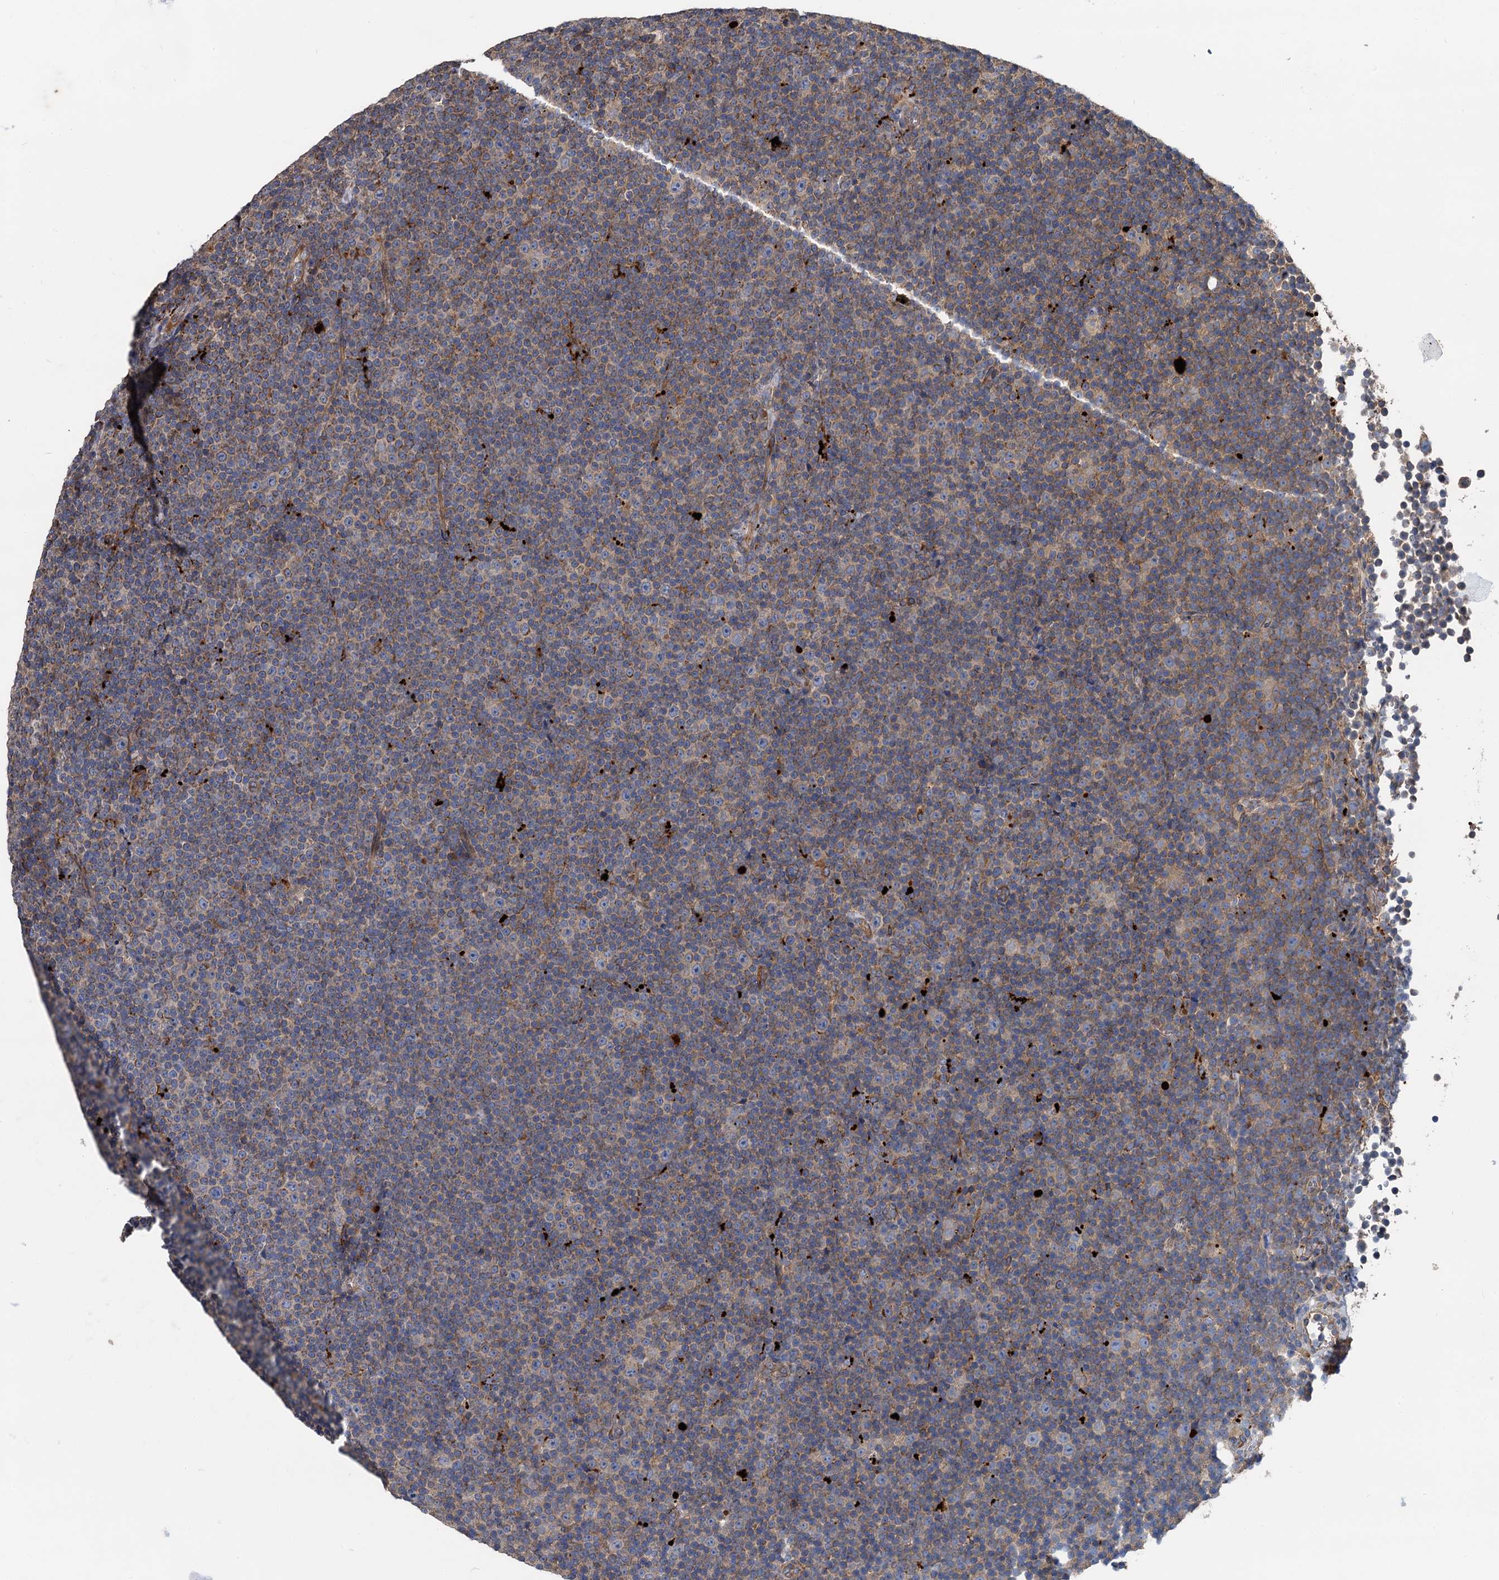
{"staining": {"intensity": "moderate", "quantity": "25%-75%", "location": "cytoplasmic/membranous"}, "tissue": "lymphoma", "cell_type": "Tumor cells", "image_type": "cancer", "snomed": [{"axis": "morphology", "description": "Malignant lymphoma, non-Hodgkin's type, Low grade"}, {"axis": "topography", "description": "Lymph node"}], "caption": "Tumor cells display medium levels of moderate cytoplasmic/membranous staining in approximately 25%-75% of cells in human lymphoma. (DAB = brown stain, brightfield microscopy at high magnification).", "gene": "SPRYD3", "patient": {"sex": "female", "age": 67}}